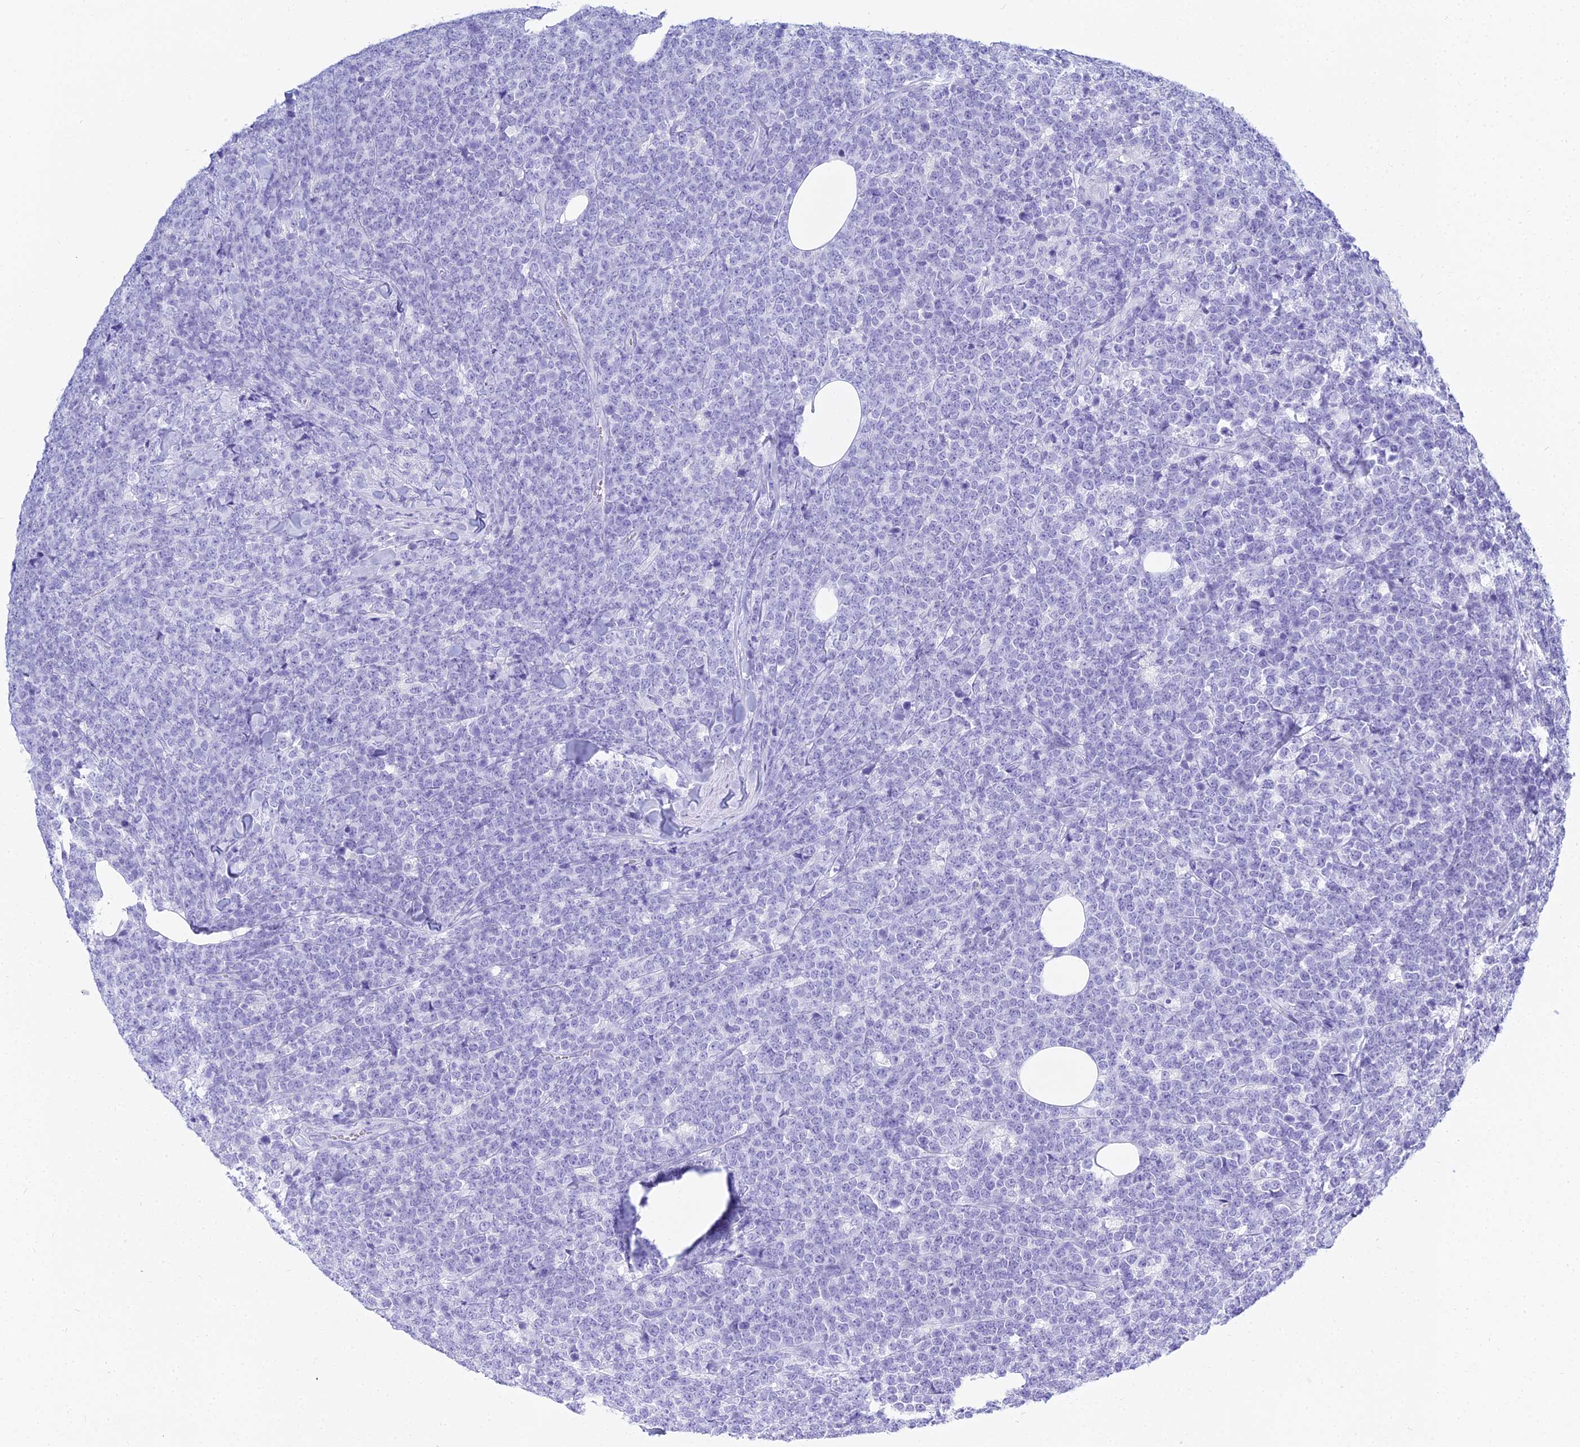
{"staining": {"intensity": "negative", "quantity": "none", "location": "none"}, "tissue": "lymphoma", "cell_type": "Tumor cells", "image_type": "cancer", "snomed": [{"axis": "morphology", "description": "Malignant lymphoma, non-Hodgkin's type, High grade"}, {"axis": "topography", "description": "Small intestine"}], "caption": "Malignant lymphoma, non-Hodgkin's type (high-grade) was stained to show a protein in brown. There is no significant positivity in tumor cells.", "gene": "PATE4", "patient": {"sex": "male", "age": 8}}